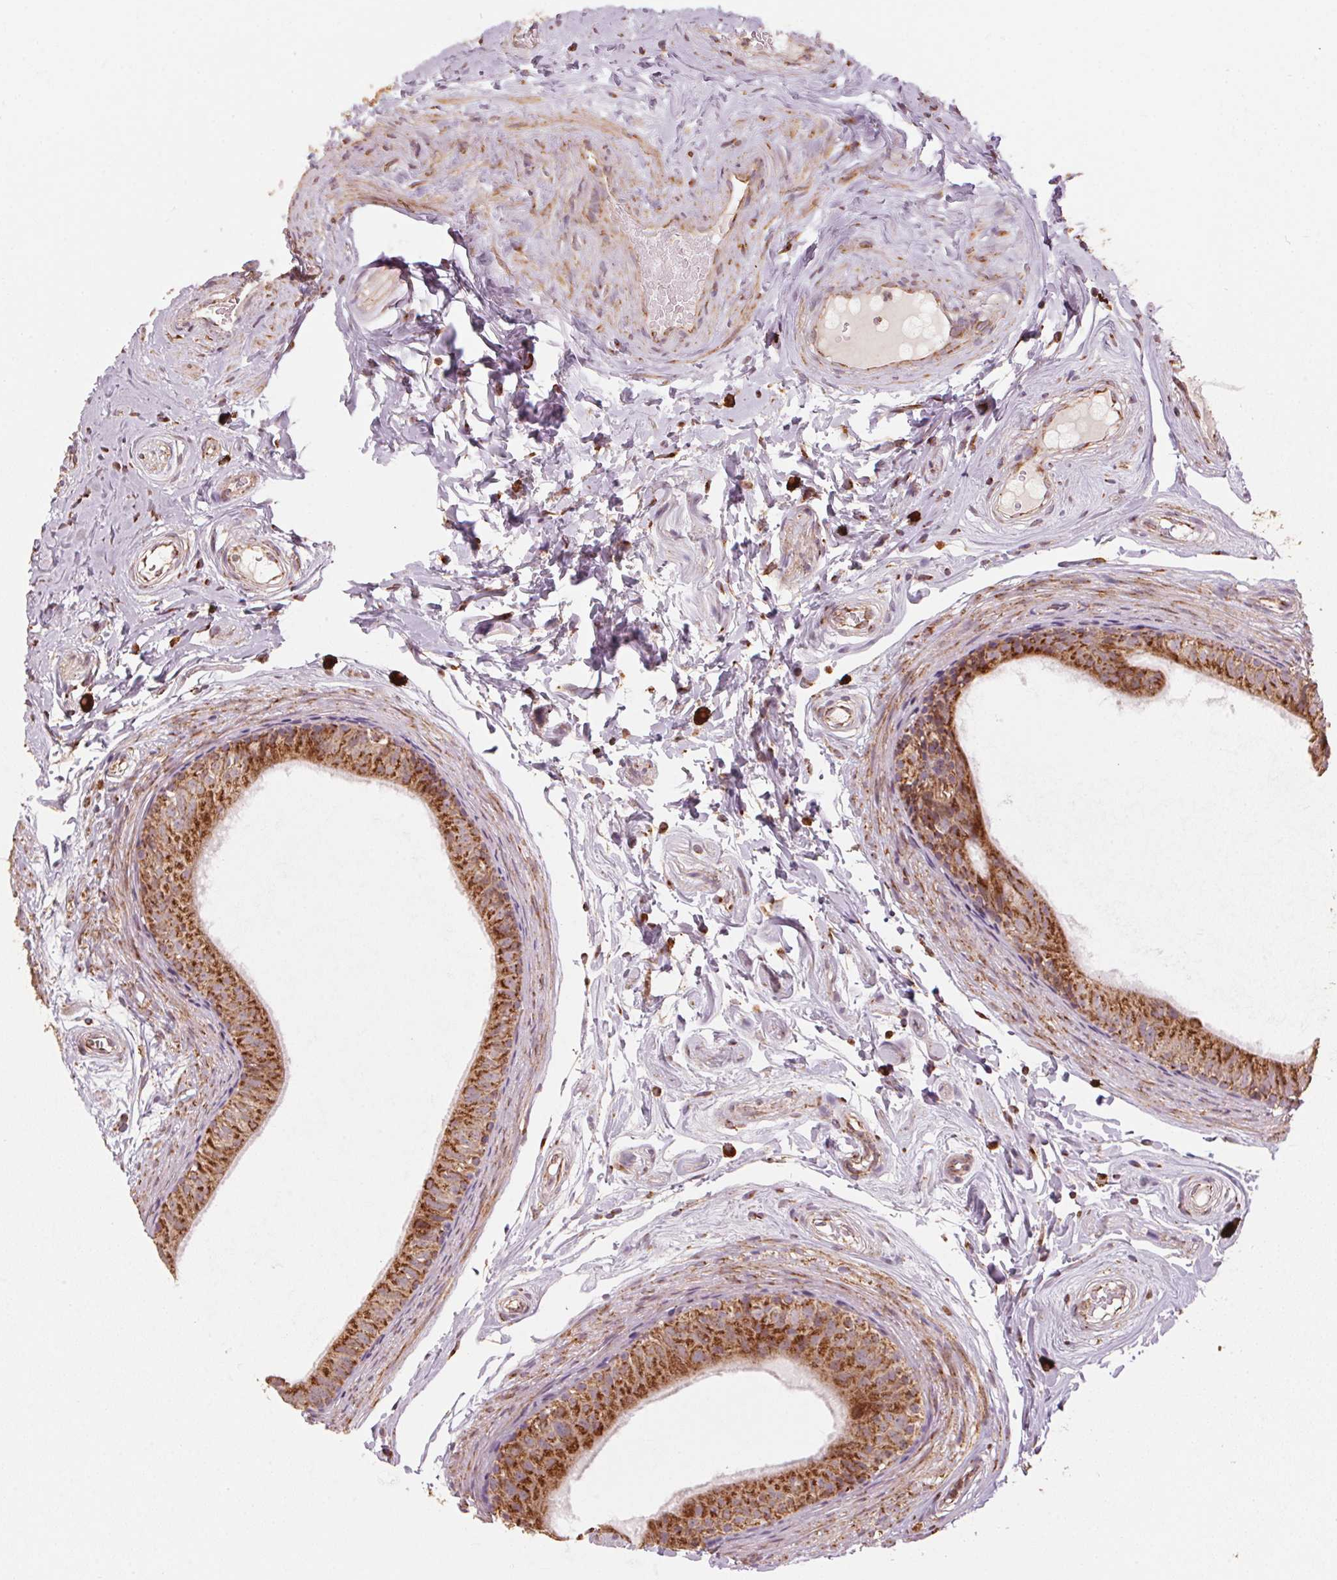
{"staining": {"intensity": "strong", "quantity": ">75%", "location": "cytoplasmic/membranous"}, "tissue": "epididymis", "cell_type": "Glandular cells", "image_type": "normal", "snomed": [{"axis": "morphology", "description": "Normal tissue, NOS"}, {"axis": "topography", "description": "Epididymis"}], "caption": "Glandular cells reveal high levels of strong cytoplasmic/membranous staining in approximately >75% of cells in unremarkable human epididymis.", "gene": "TOMM70", "patient": {"sex": "male", "age": 45}}